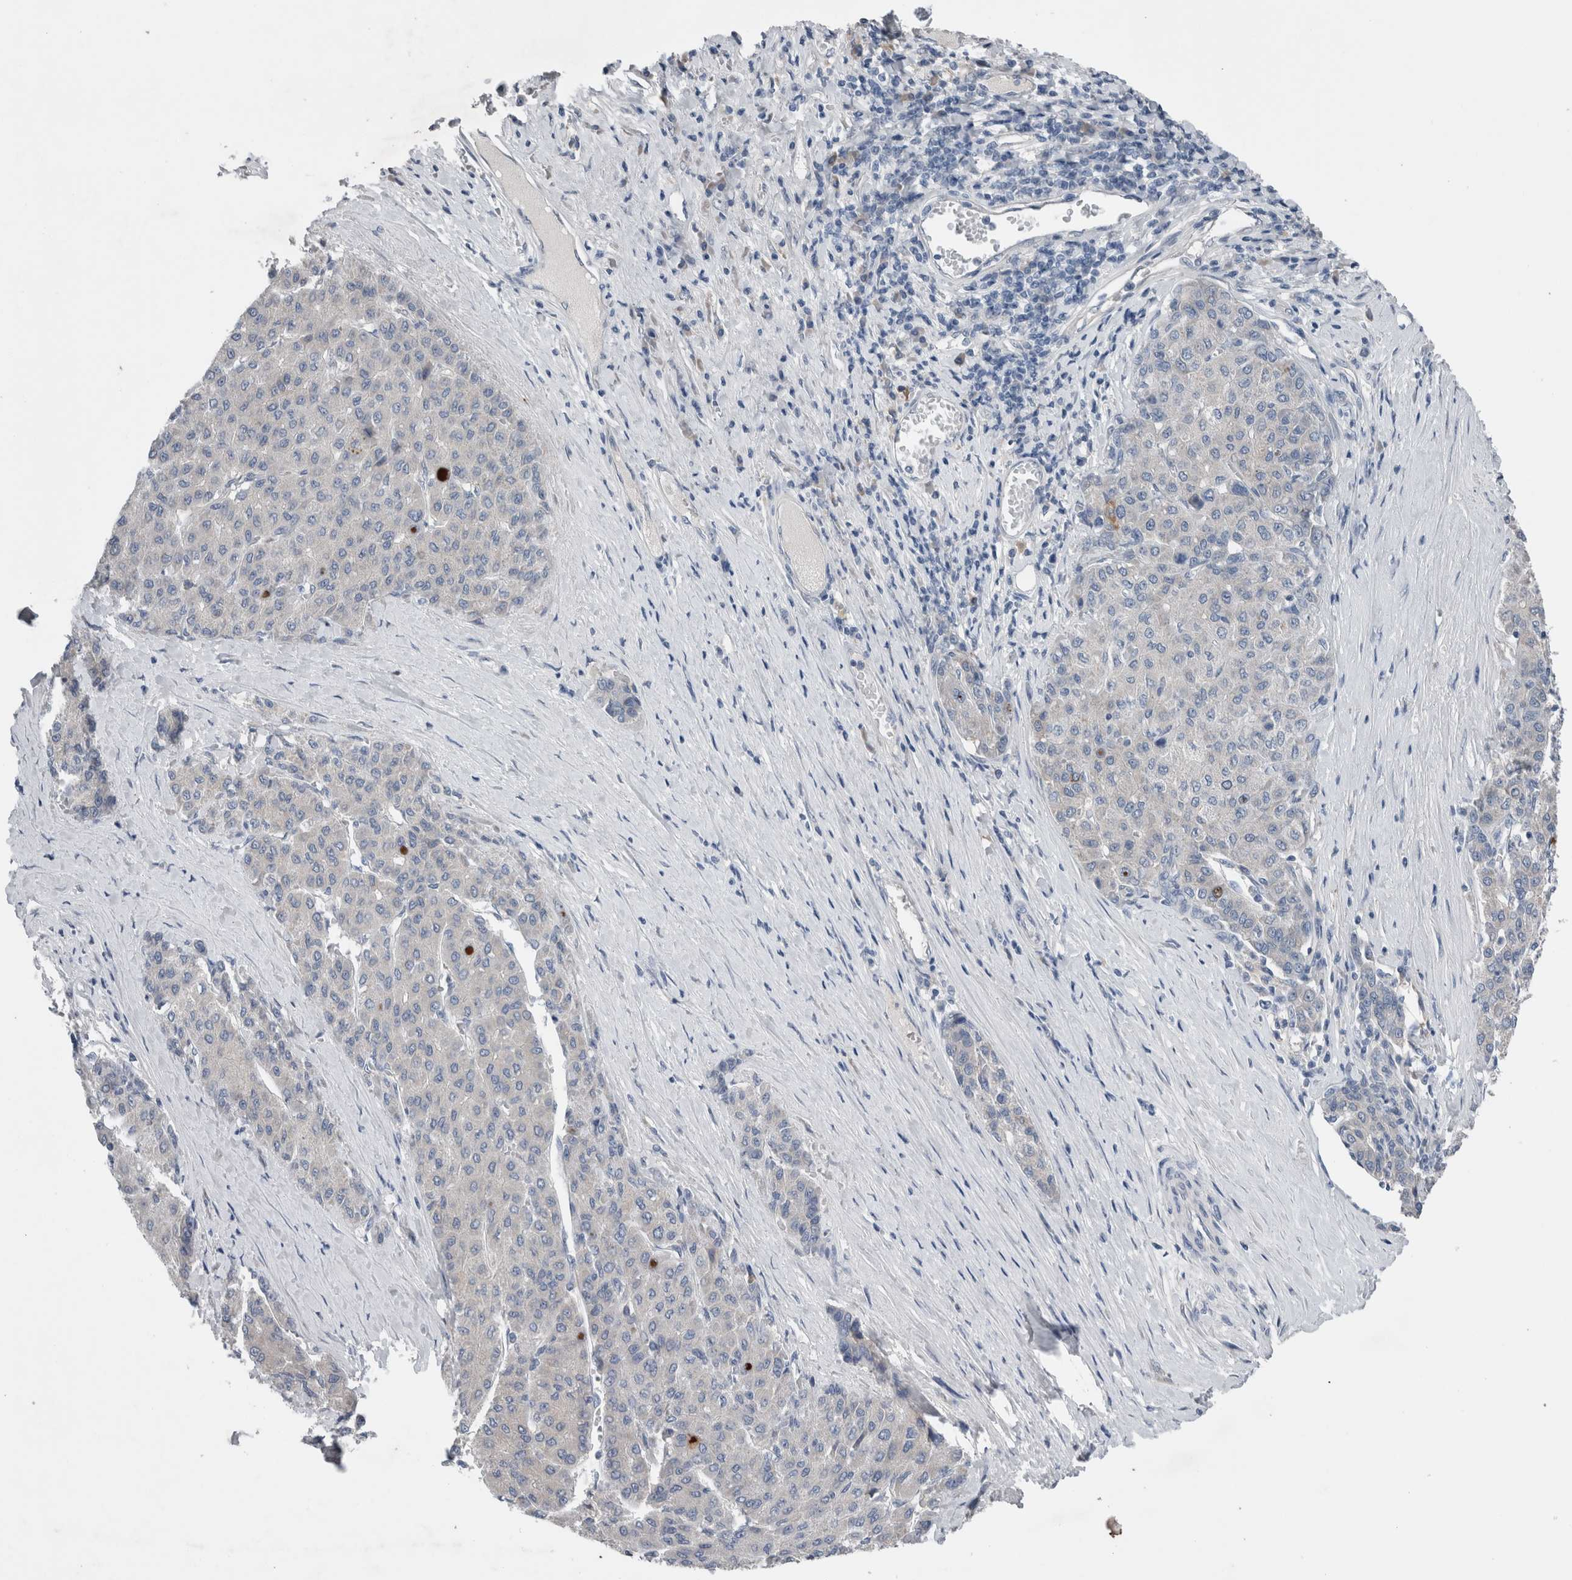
{"staining": {"intensity": "negative", "quantity": "none", "location": "none"}, "tissue": "liver cancer", "cell_type": "Tumor cells", "image_type": "cancer", "snomed": [{"axis": "morphology", "description": "Carcinoma, Hepatocellular, NOS"}, {"axis": "topography", "description": "Liver"}], "caption": "An immunohistochemistry (IHC) micrograph of hepatocellular carcinoma (liver) is shown. There is no staining in tumor cells of hepatocellular carcinoma (liver). (Stains: DAB IHC with hematoxylin counter stain, Microscopy: brightfield microscopy at high magnification).", "gene": "CRNN", "patient": {"sex": "male", "age": 65}}